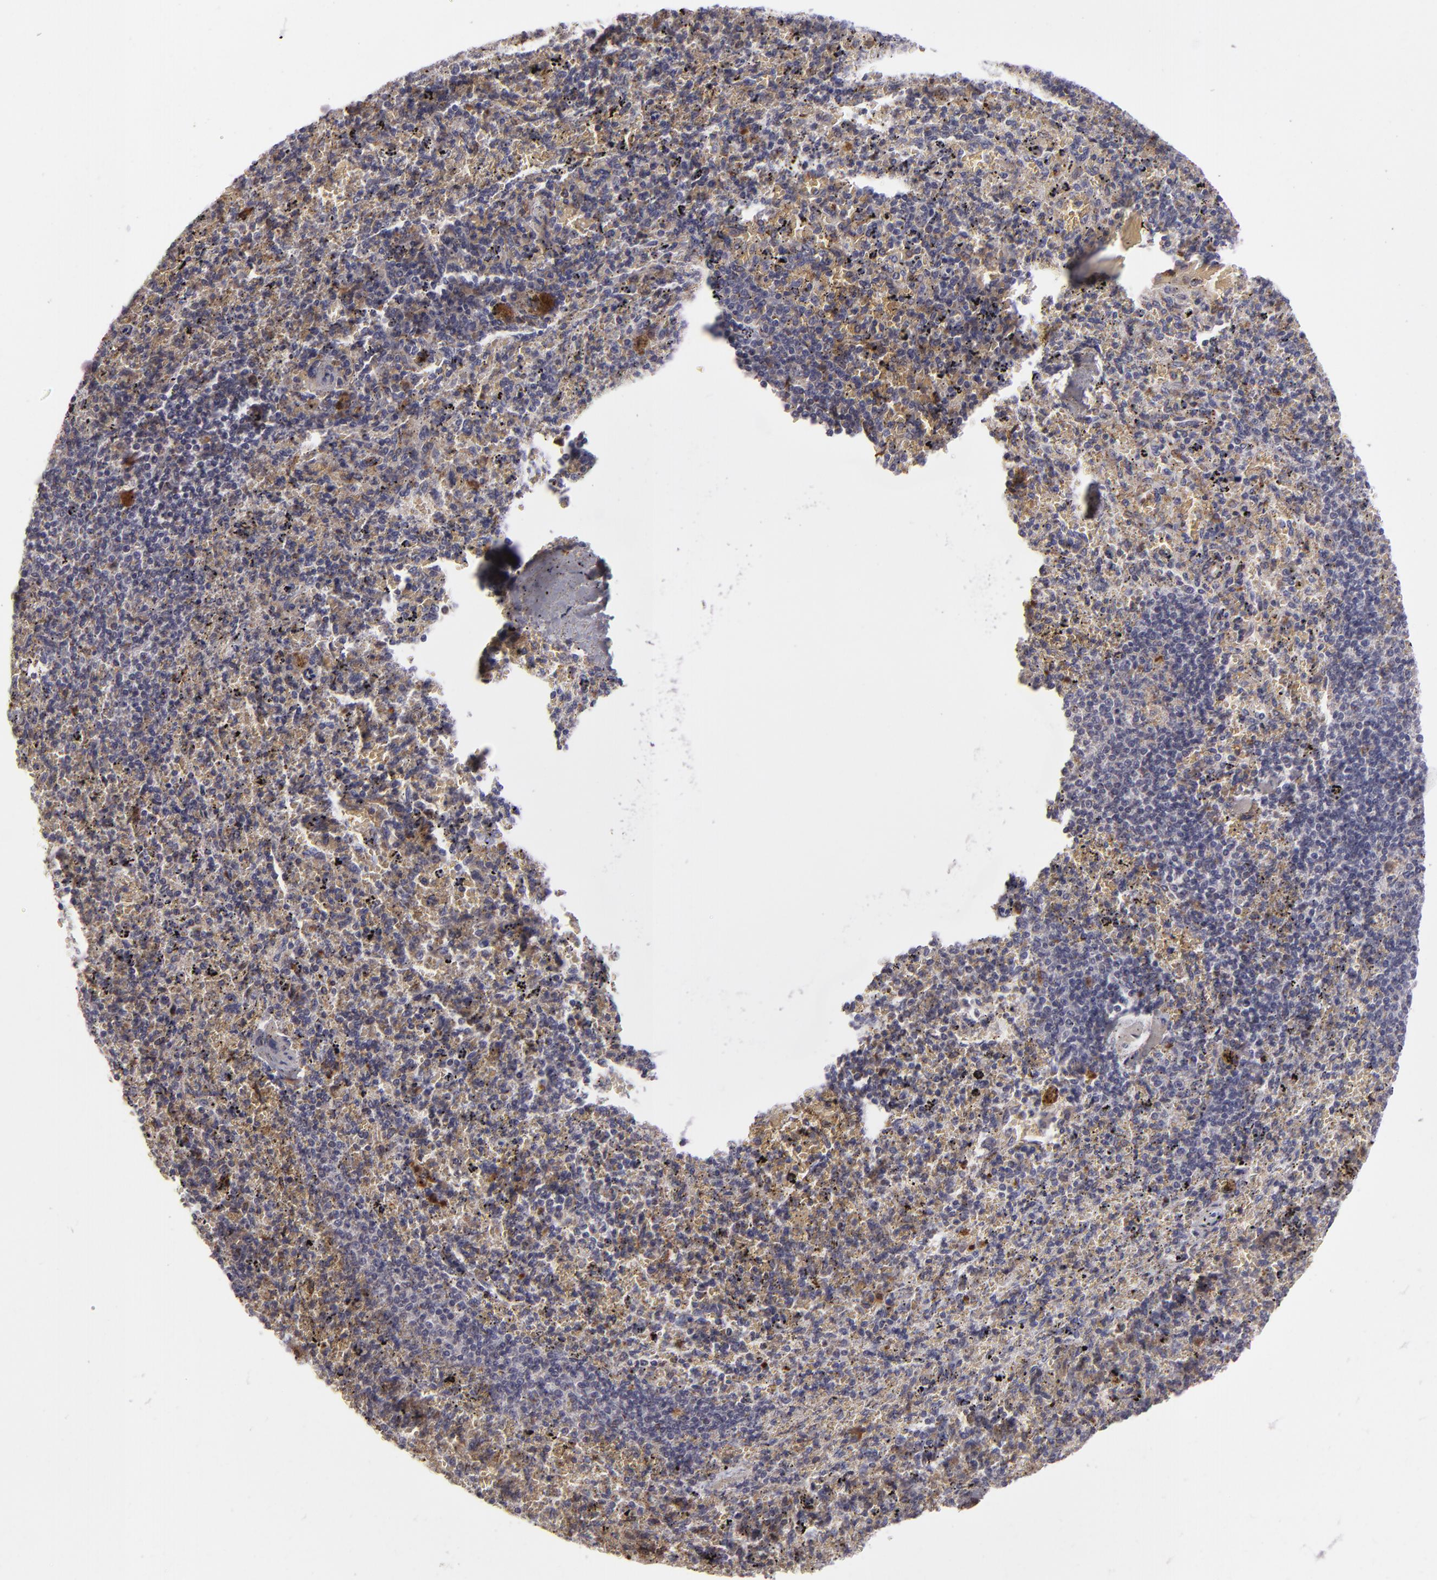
{"staining": {"intensity": "weak", "quantity": "<25%", "location": "cytoplasmic/membranous"}, "tissue": "spleen", "cell_type": "Cells in red pulp", "image_type": "normal", "snomed": [{"axis": "morphology", "description": "Normal tissue, NOS"}, {"axis": "topography", "description": "Spleen"}], "caption": "This histopathology image is of benign spleen stained with IHC to label a protein in brown with the nuclei are counter-stained blue. There is no staining in cells in red pulp.", "gene": "CFB", "patient": {"sex": "female", "age": 43}}